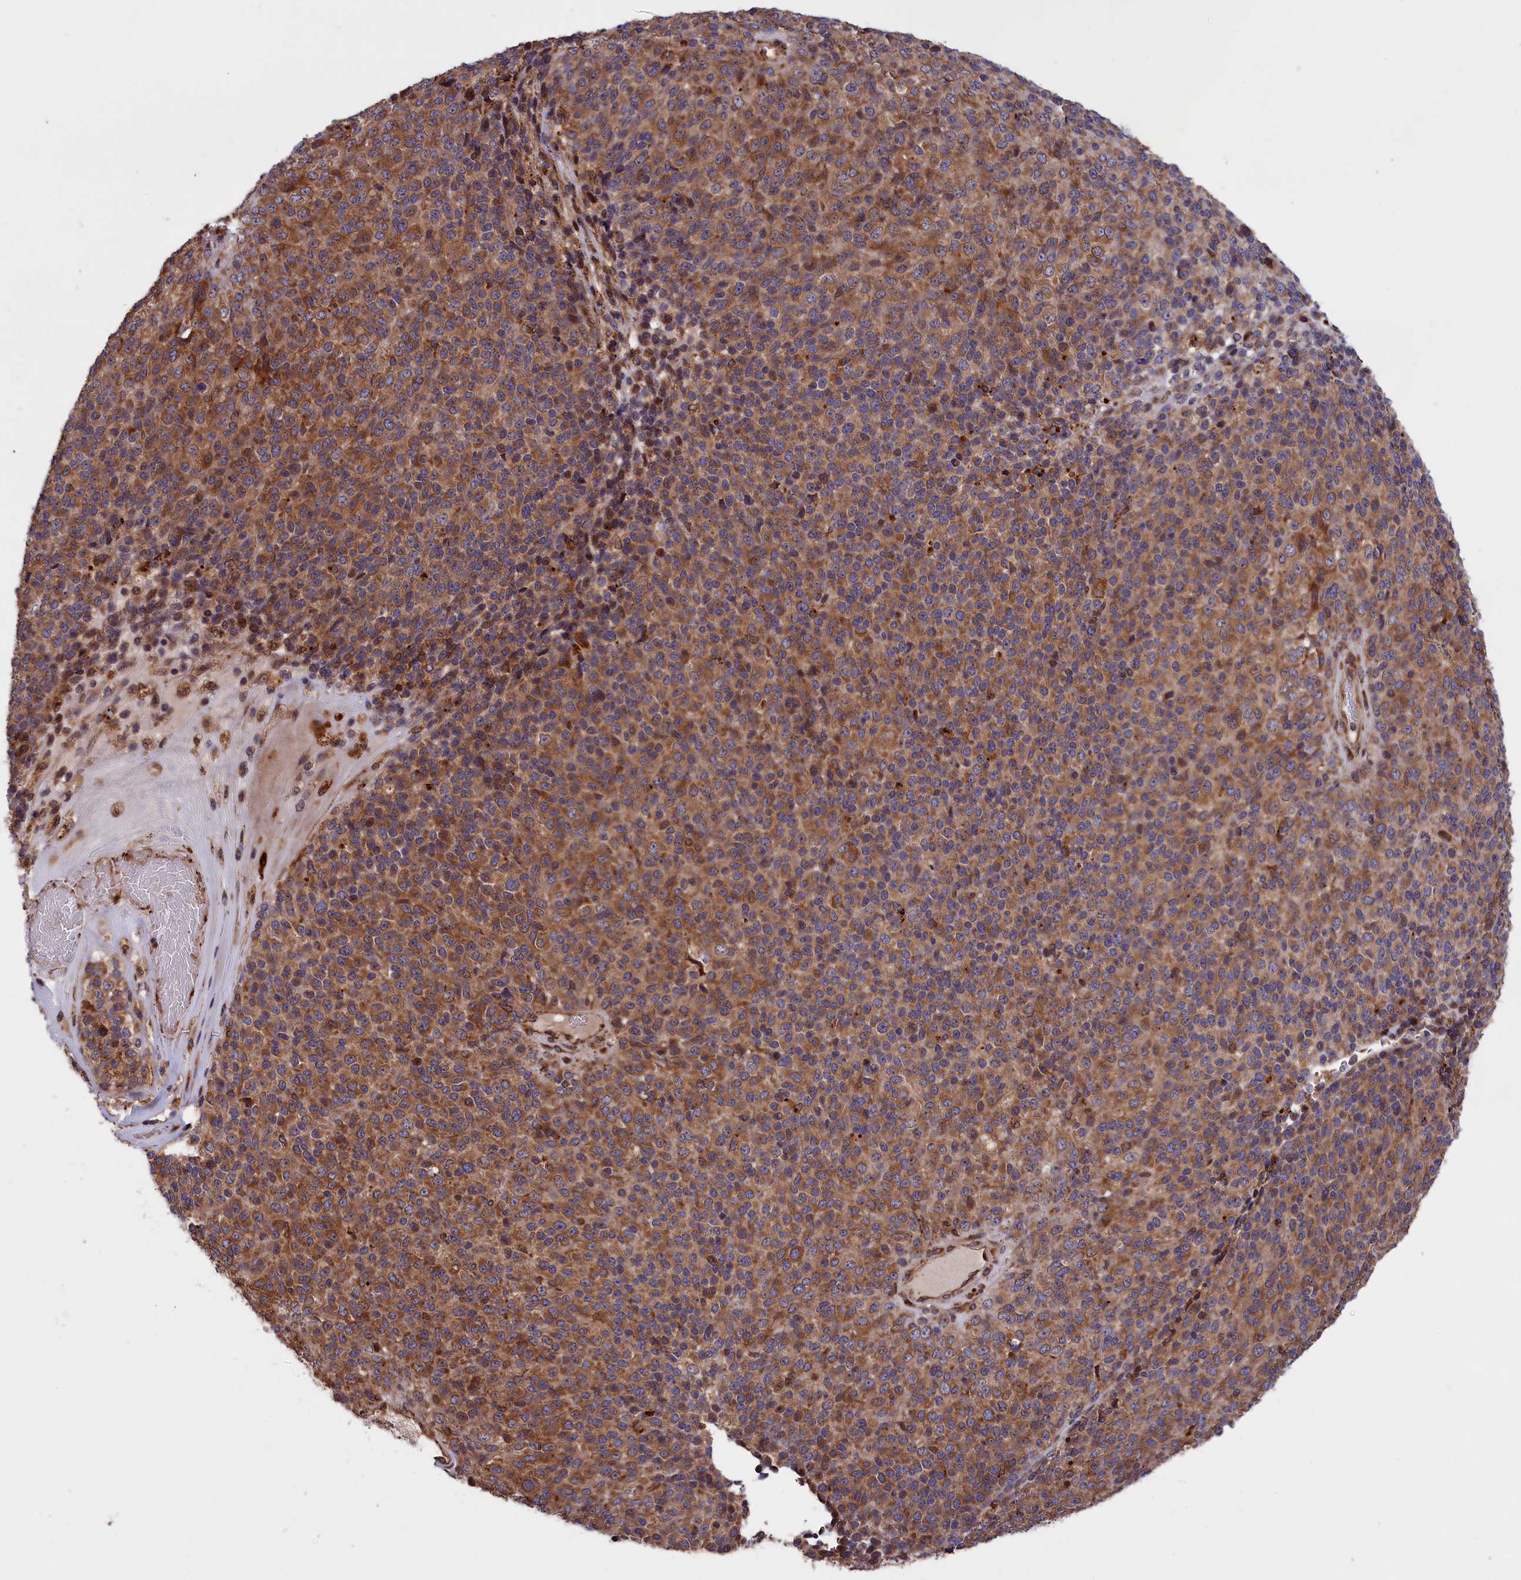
{"staining": {"intensity": "moderate", "quantity": ">75%", "location": "cytoplasmic/membranous"}, "tissue": "melanoma", "cell_type": "Tumor cells", "image_type": "cancer", "snomed": [{"axis": "morphology", "description": "Malignant melanoma, Metastatic site"}, {"axis": "topography", "description": "Brain"}], "caption": "A medium amount of moderate cytoplasmic/membranous staining is present in about >75% of tumor cells in malignant melanoma (metastatic site) tissue.", "gene": "PLA2G4C", "patient": {"sex": "female", "age": 56}}